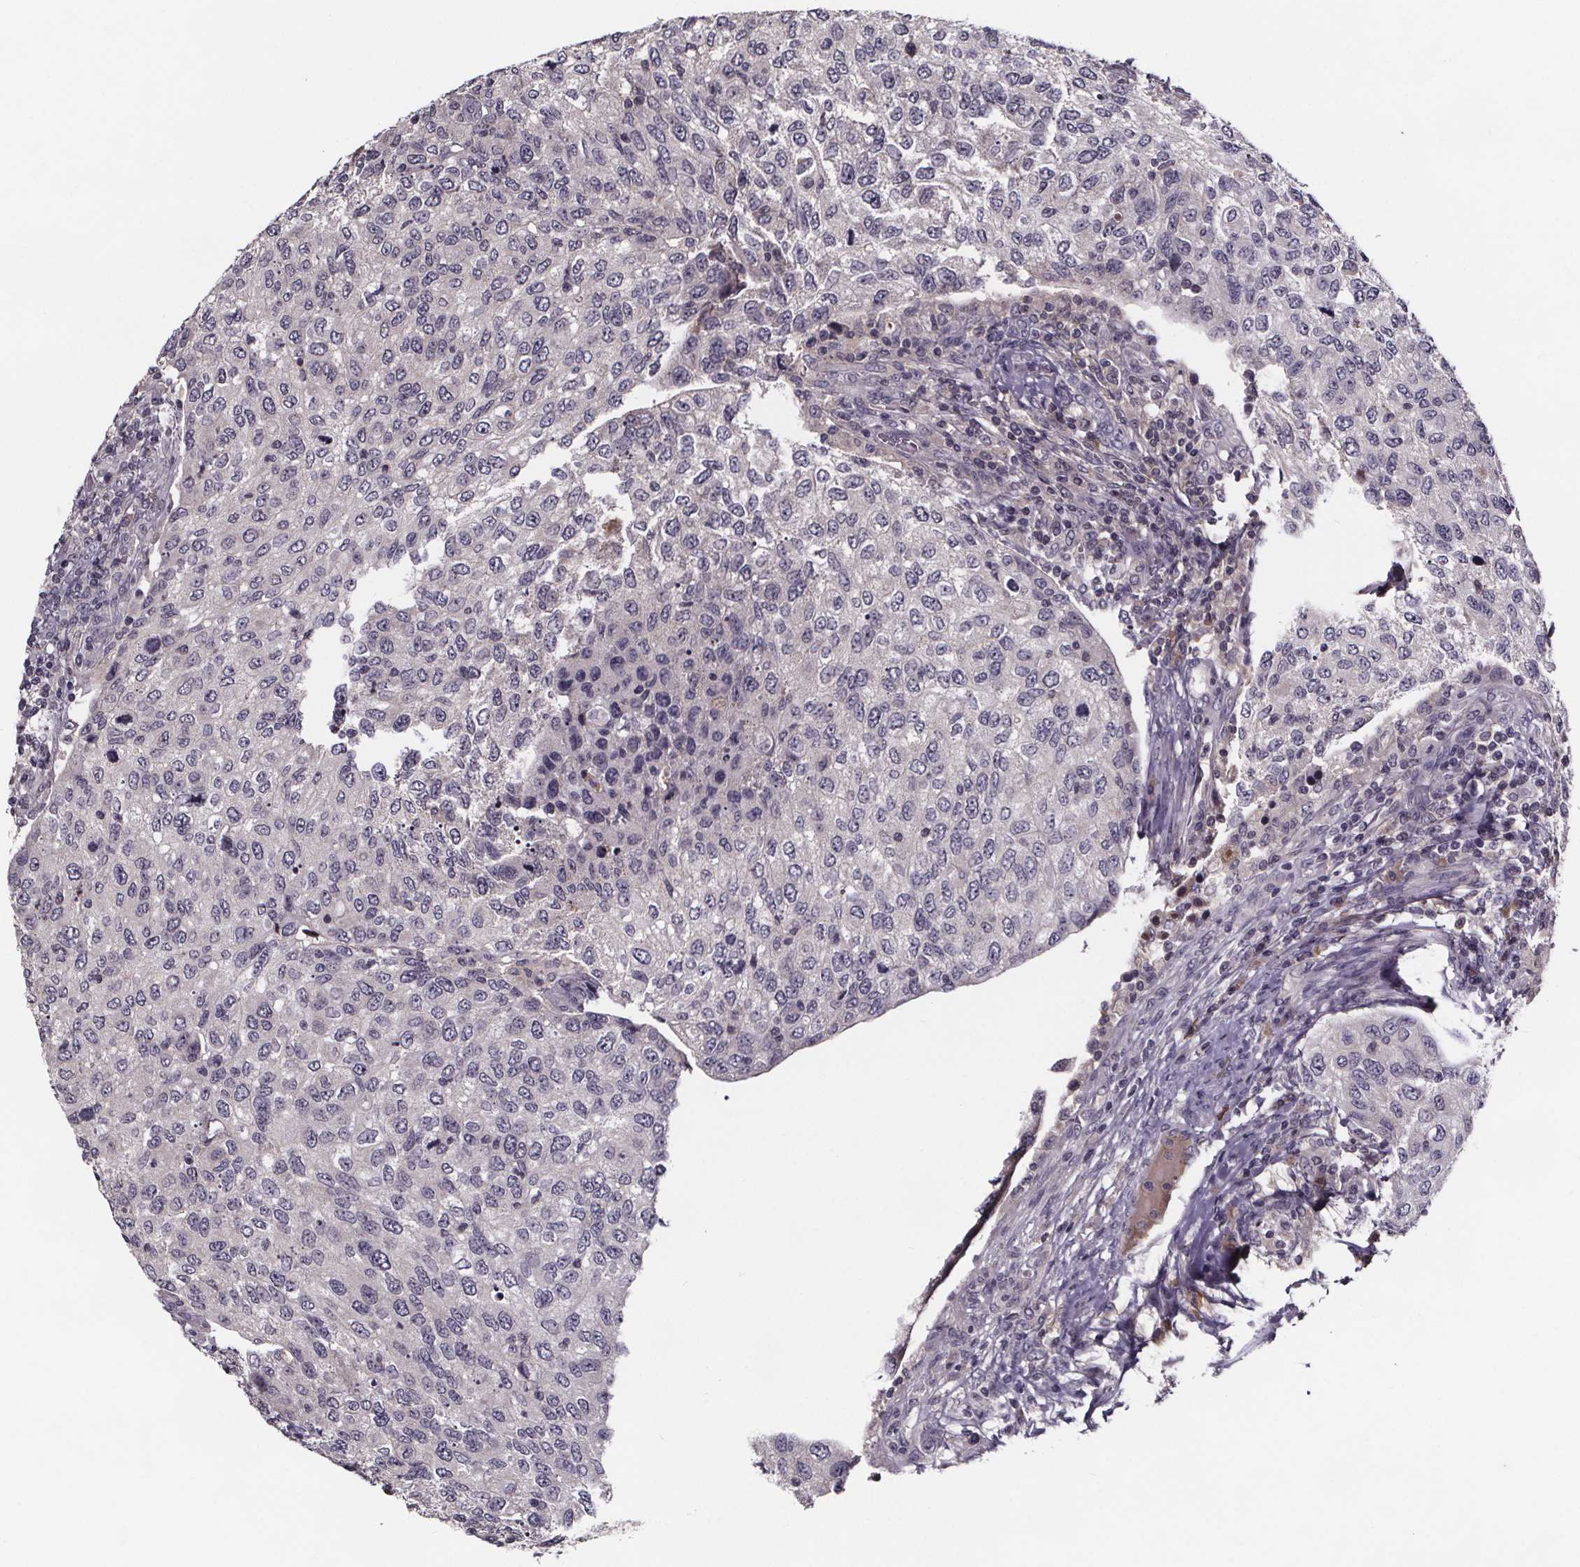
{"staining": {"intensity": "negative", "quantity": "none", "location": "none"}, "tissue": "urothelial cancer", "cell_type": "Tumor cells", "image_type": "cancer", "snomed": [{"axis": "morphology", "description": "Urothelial carcinoma, High grade"}, {"axis": "topography", "description": "Urinary bladder"}], "caption": "Immunohistochemical staining of urothelial cancer reveals no significant positivity in tumor cells. The staining was performed using DAB to visualize the protein expression in brown, while the nuclei were stained in blue with hematoxylin (Magnification: 20x).", "gene": "NPHP4", "patient": {"sex": "female", "age": 78}}